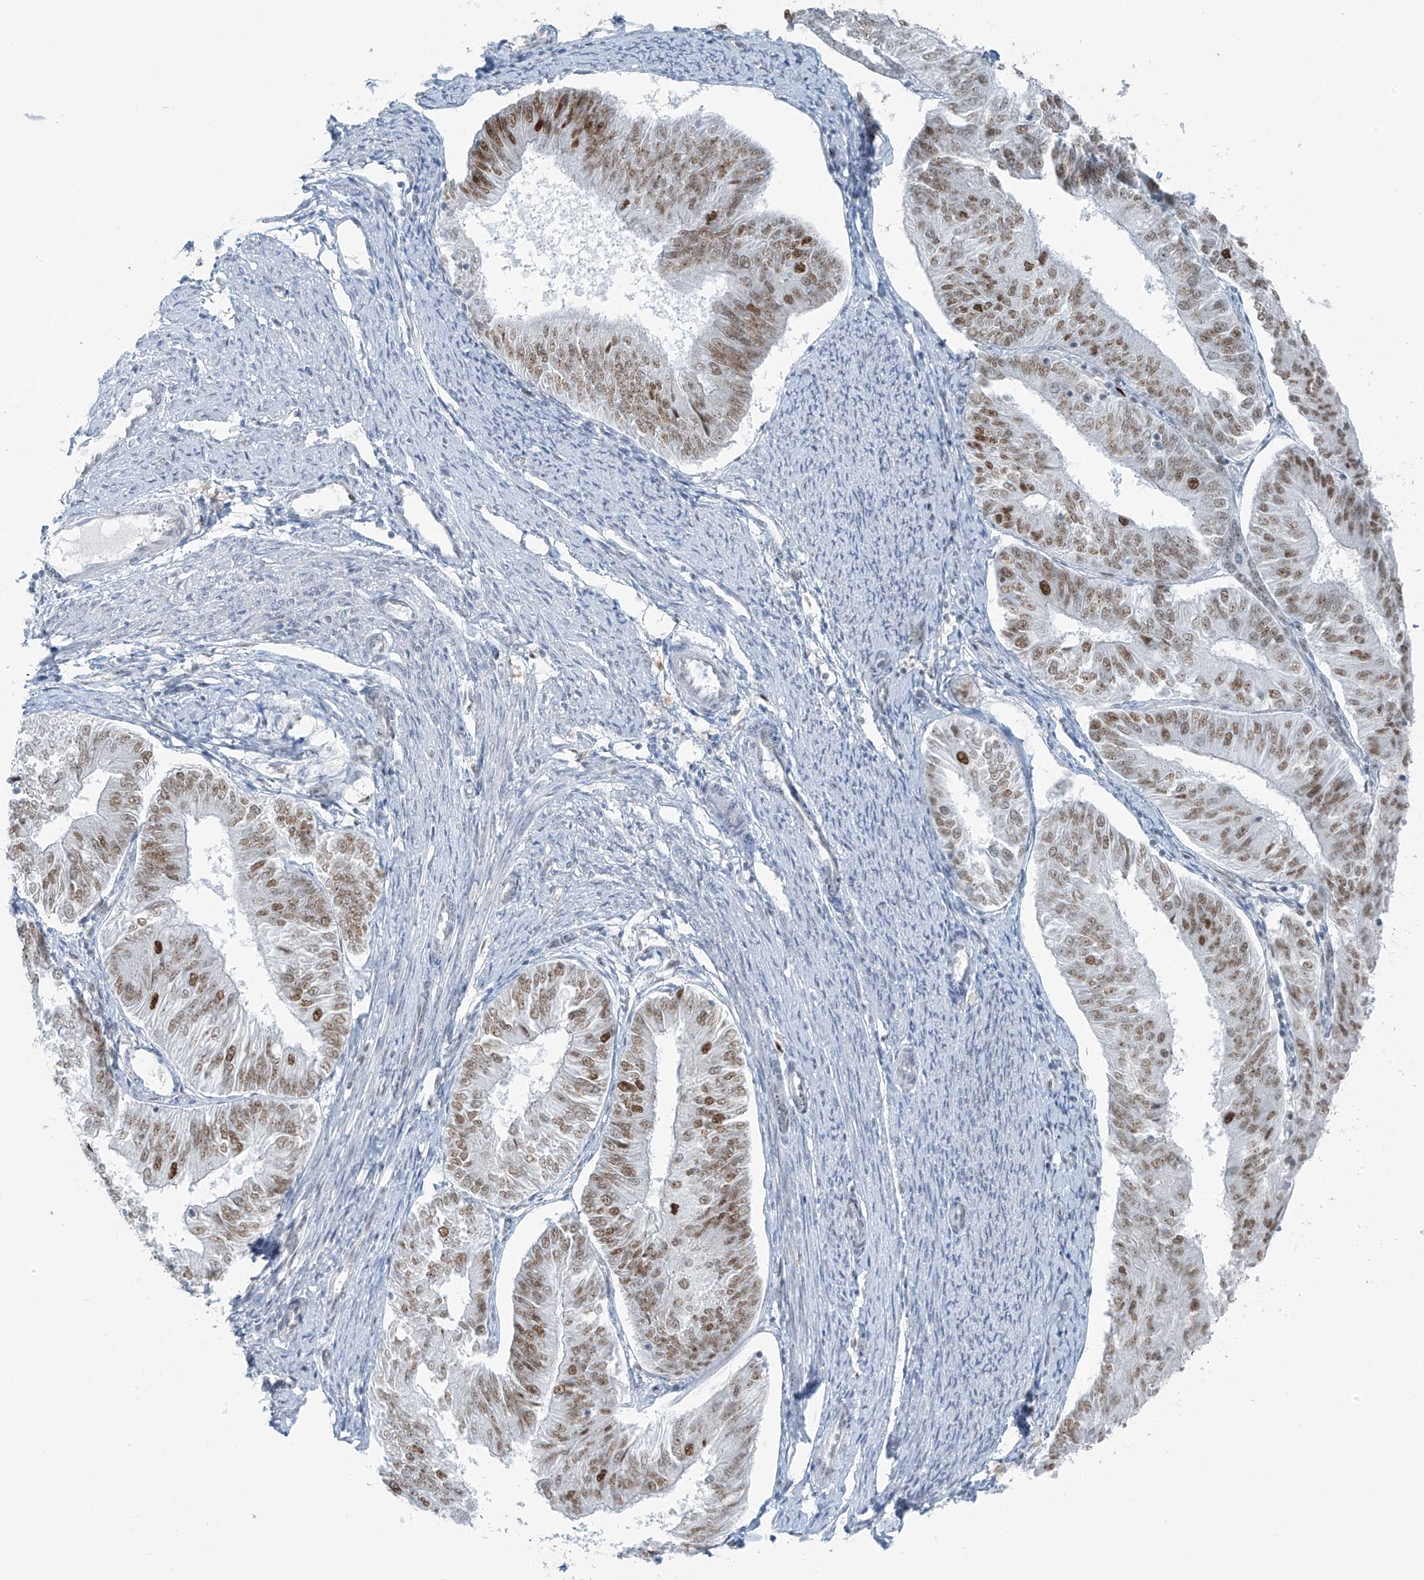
{"staining": {"intensity": "moderate", "quantity": ">75%", "location": "nuclear"}, "tissue": "endometrial cancer", "cell_type": "Tumor cells", "image_type": "cancer", "snomed": [{"axis": "morphology", "description": "Adenocarcinoma, NOS"}, {"axis": "topography", "description": "Endometrium"}], "caption": "This micrograph demonstrates immunohistochemistry staining of human endometrial cancer, with medium moderate nuclear staining in approximately >75% of tumor cells.", "gene": "WRNIP1", "patient": {"sex": "female", "age": 58}}